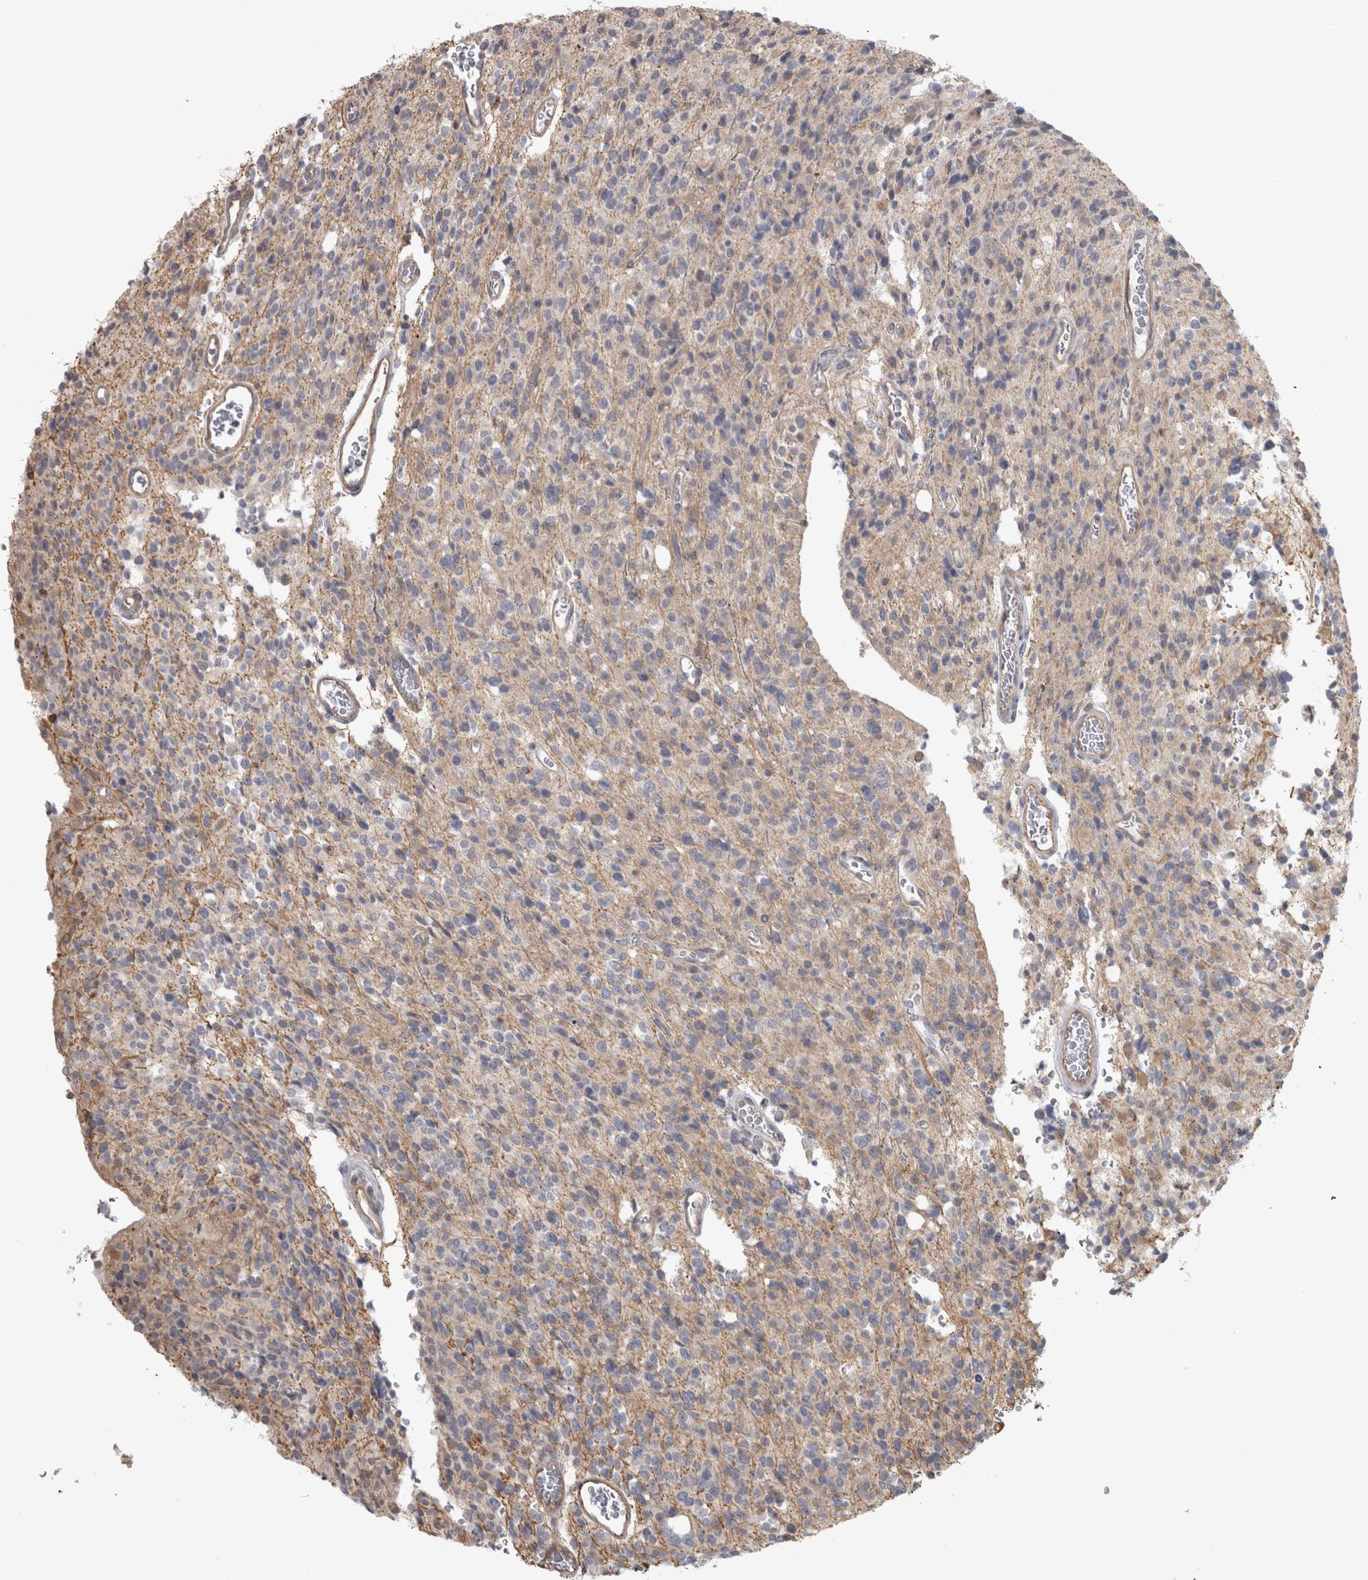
{"staining": {"intensity": "negative", "quantity": "none", "location": "none"}, "tissue": "glioma", "cell_type": "Tumor cells", "image_type": "cancer", "snomed": [{"axis": "morphology", "description": "Glioma, malignant, High grade"}, {"axis": "topography", "description": "Brain"}], "caption": "This is an IHC image of human high-grade glioma (malignant). There is no staining in tumor cells.", "gene": "PPP1R12B", "patient": {"sex": "male", "age": 34}}